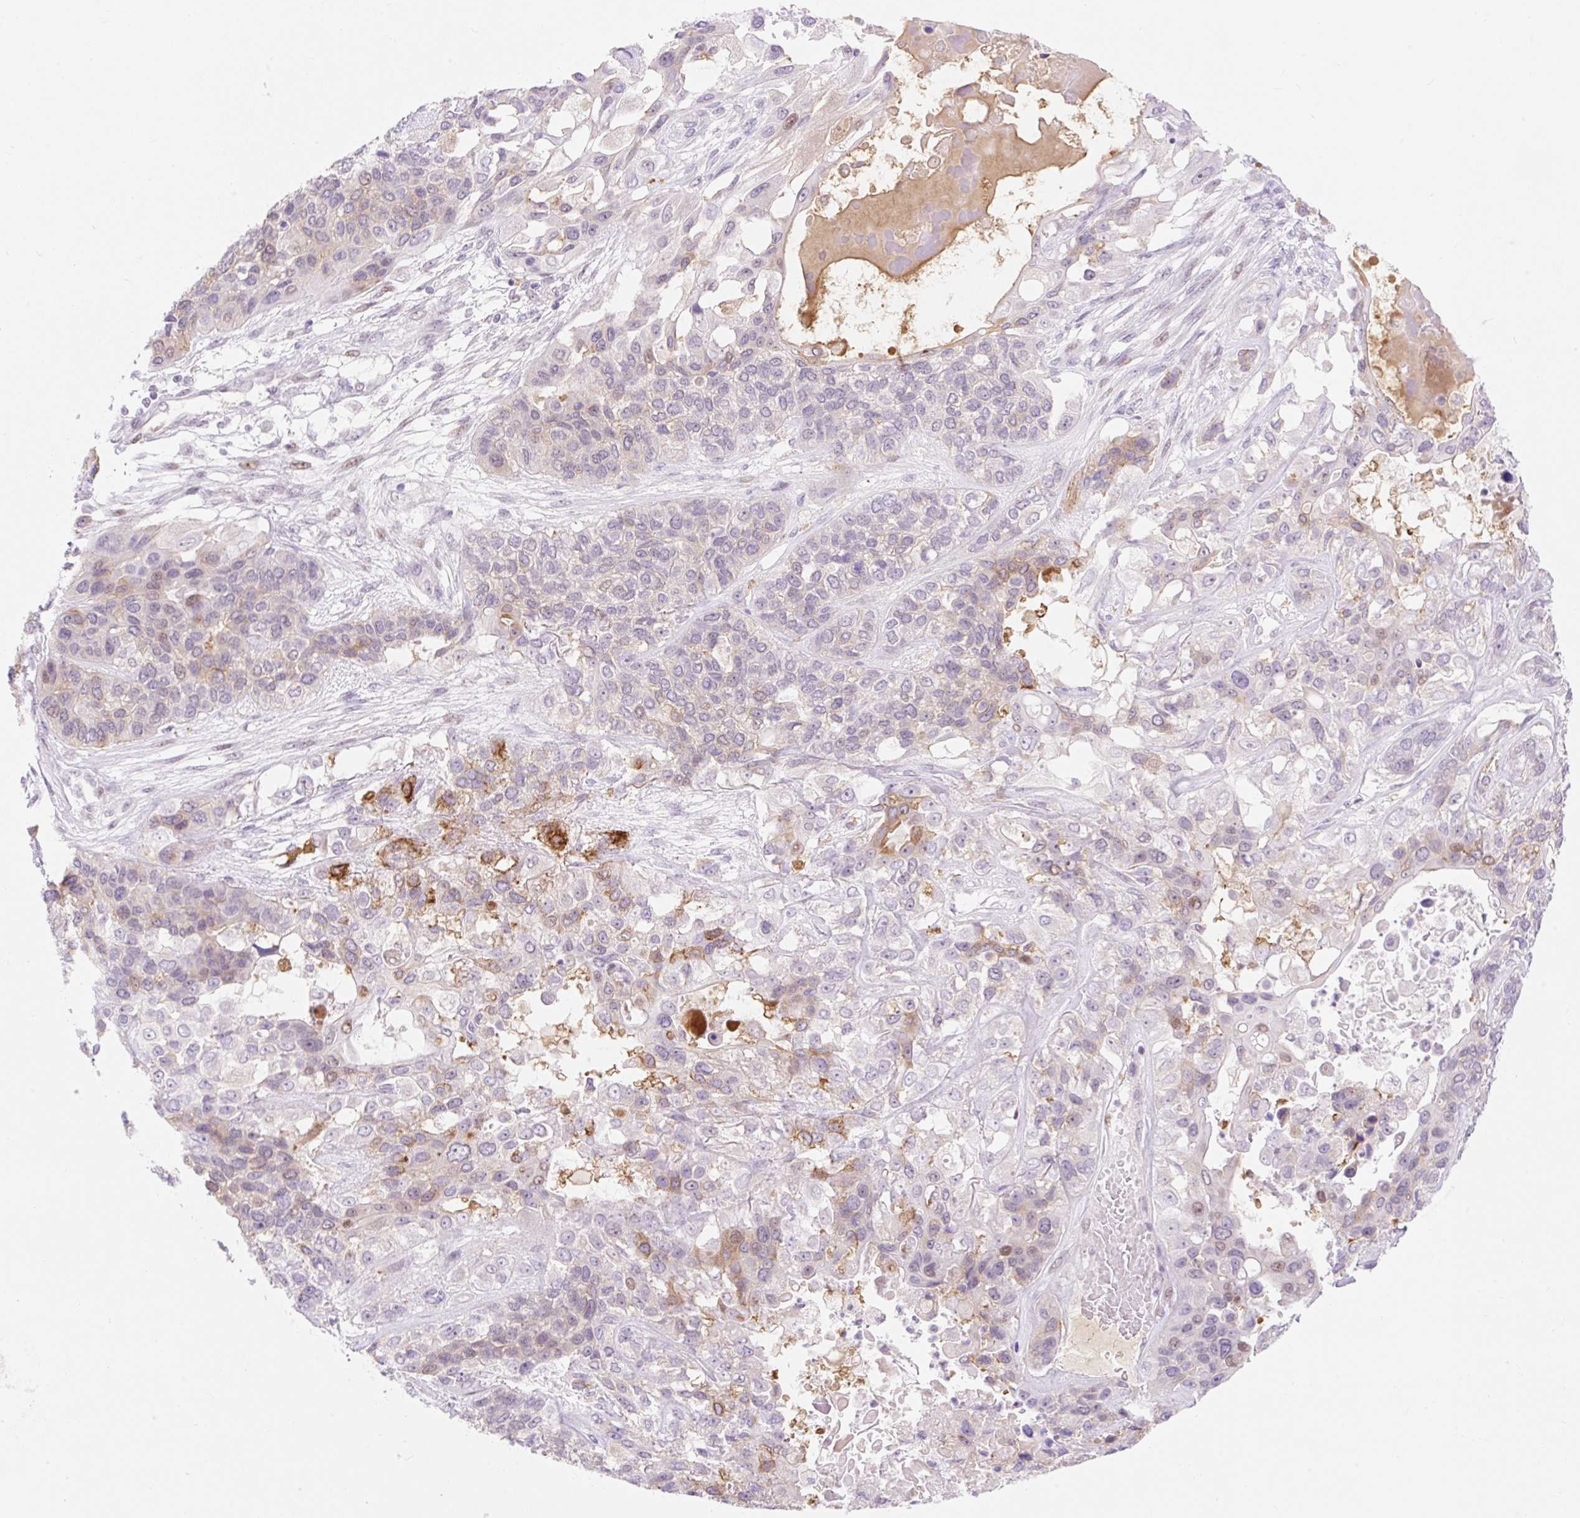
{"staining": {"intensity": "weak", "quantity": "25%-75%", "location": "cytoplasmic/membranous,nuclear"}, "tissue": "lung cancer", "cell_type": "Tumor cells", "image_type": "cancer", "snomed": [{"axis": "morphology", "description": "Squamous cell carcinoma, NOS"}, {"axis": "topography", "description": "Lung"}], "caption": "An image showing weak cytoplasmic/membranous and nuclear positivity in approximately 25%-75% of tumor cells in lung cancer, as visualized by brown immunohistochemical staining.", "gene": "H2BW1", "patient": {"sex": "female", "age": 70}}